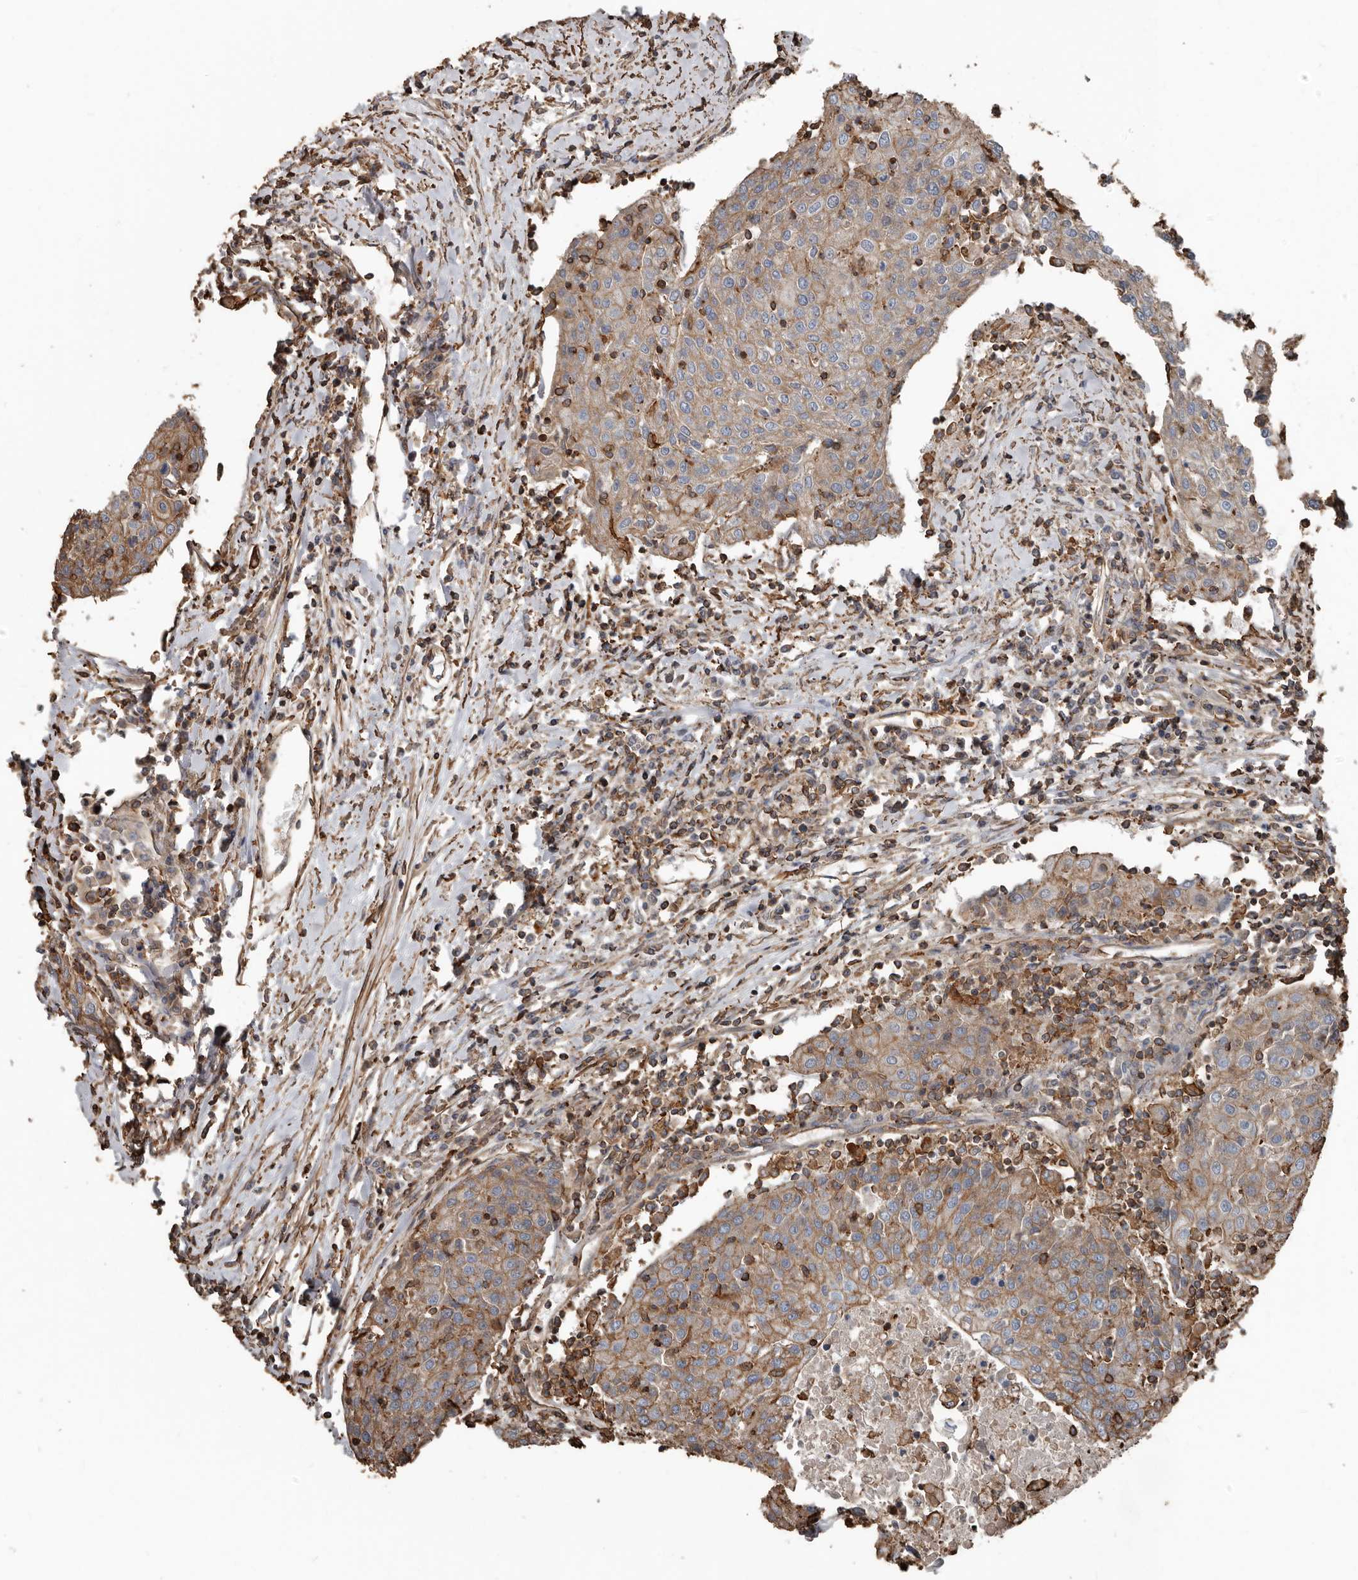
{"staining": {"intensity": "moderate", "quantity": ">75%", "location": "cytoplasmic/membranous"}, "tissue": "urothelial cancer", "cell_type": "Tumor cells", "image_type": "cancer", "snomed": [{"axis": "morphology", "description": "Urothelial carcinoma, High grade"}, {"axis": "topography", "description": "Urinary bladder"}], "caption": "Protein staining displays moderate cytoplasmic/membranous staining in approximately >75% of tumor cells in urothelial cancer.", "gene": "DENND6B", "patient": {"sex": "female", "age": 85}}